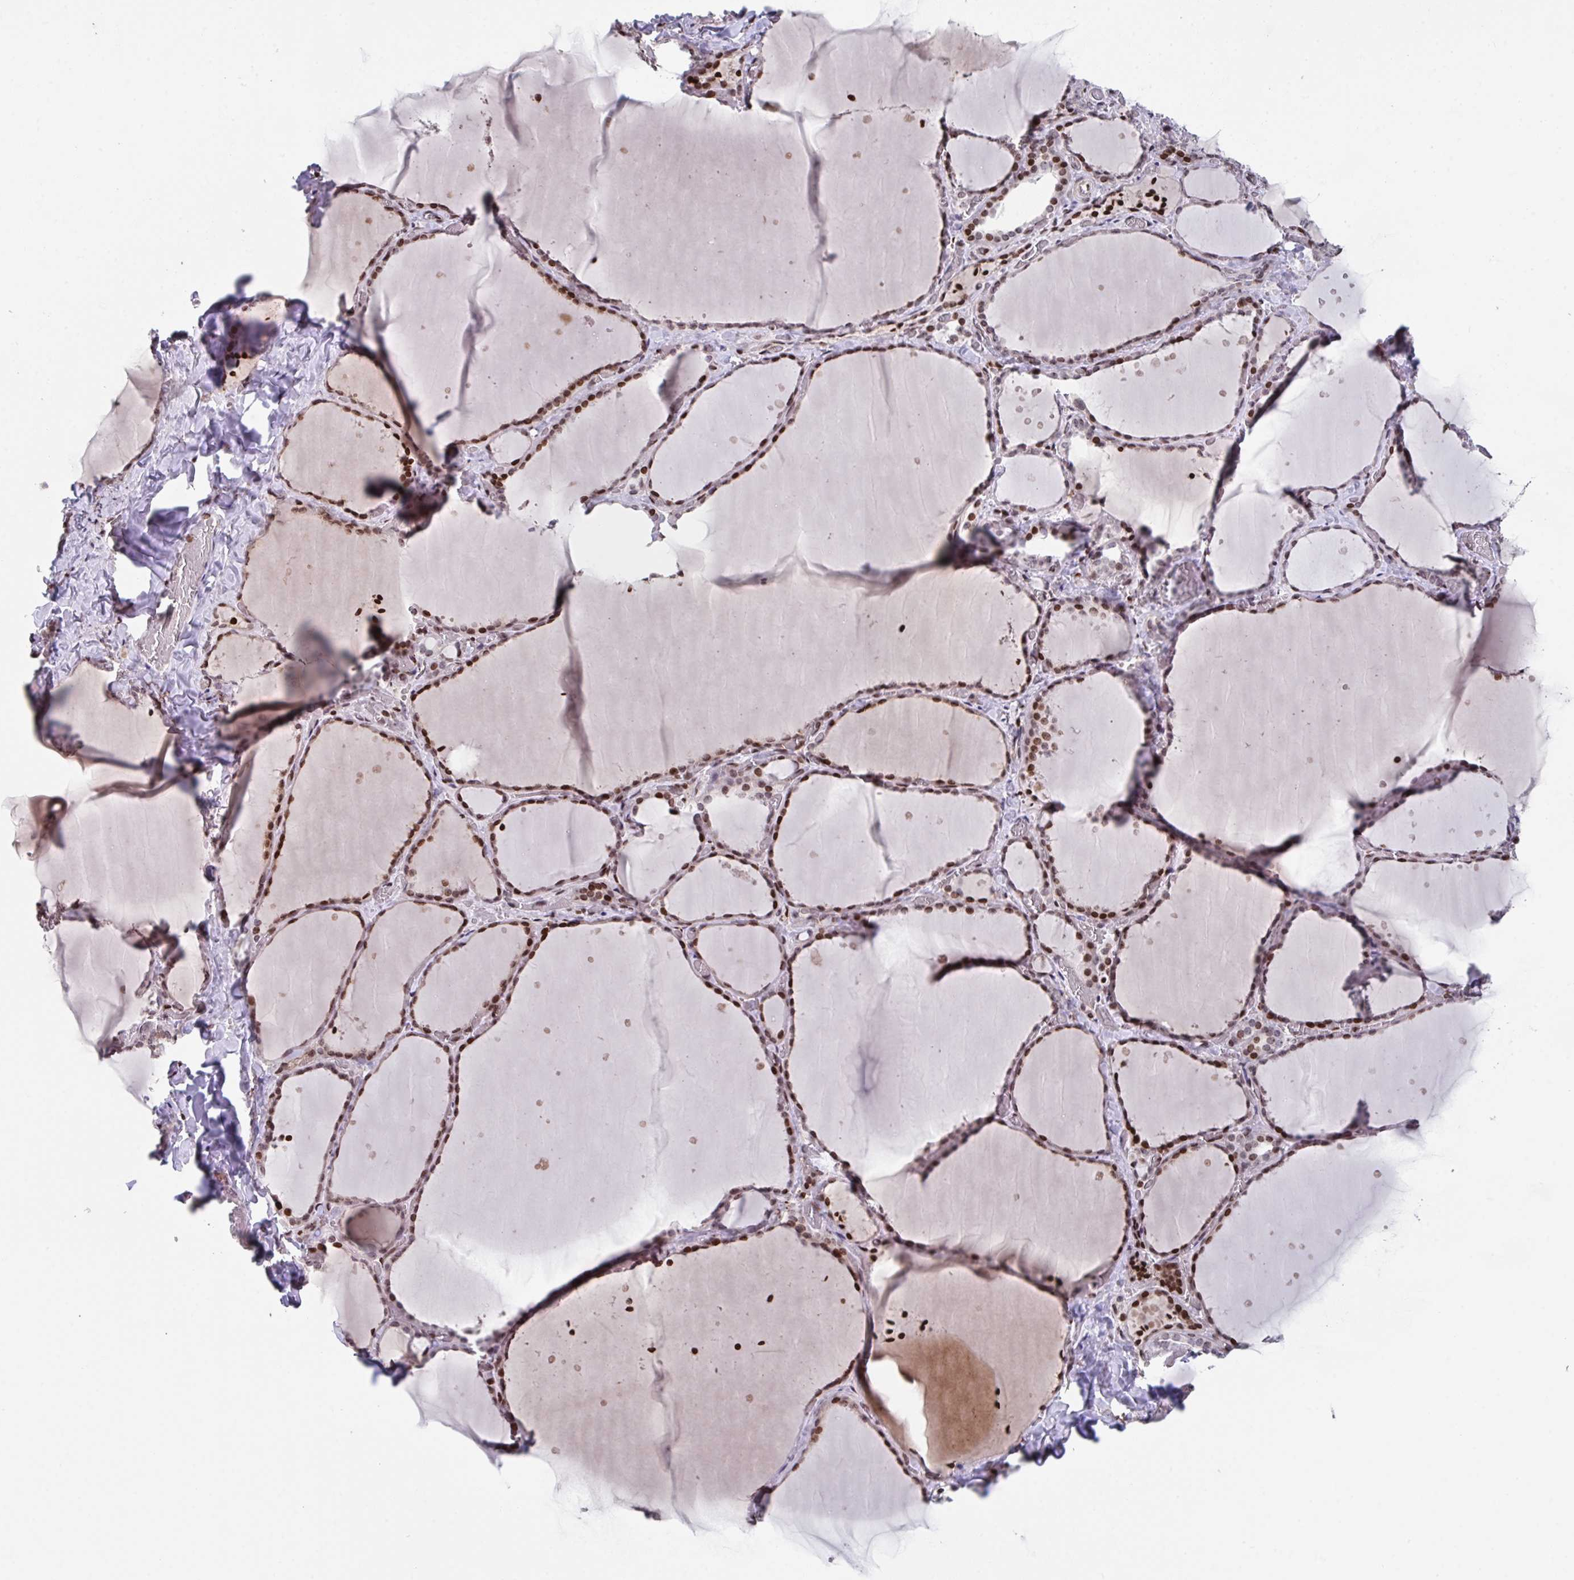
{"staining": {"intensity": "moderate", "quantity": ">75%", "location": "nuclear"}, "tissue": "thyroid gland", "cell_type": "Glandular cells", "image_type": "normal", "snomed": [{"axis": "morphology", "description": "Normal tissue, NOS"}, {"axis": "topography", "description": "Thyroid gland"}], "caption": "About >75% of glandular cells in benign thyroid gland reveal moderate nuclear protein expression as visualized by brown immunohistochemical staining.", "gene": "PCDHB8", "patient": {"sex": "female", "age": 36}}